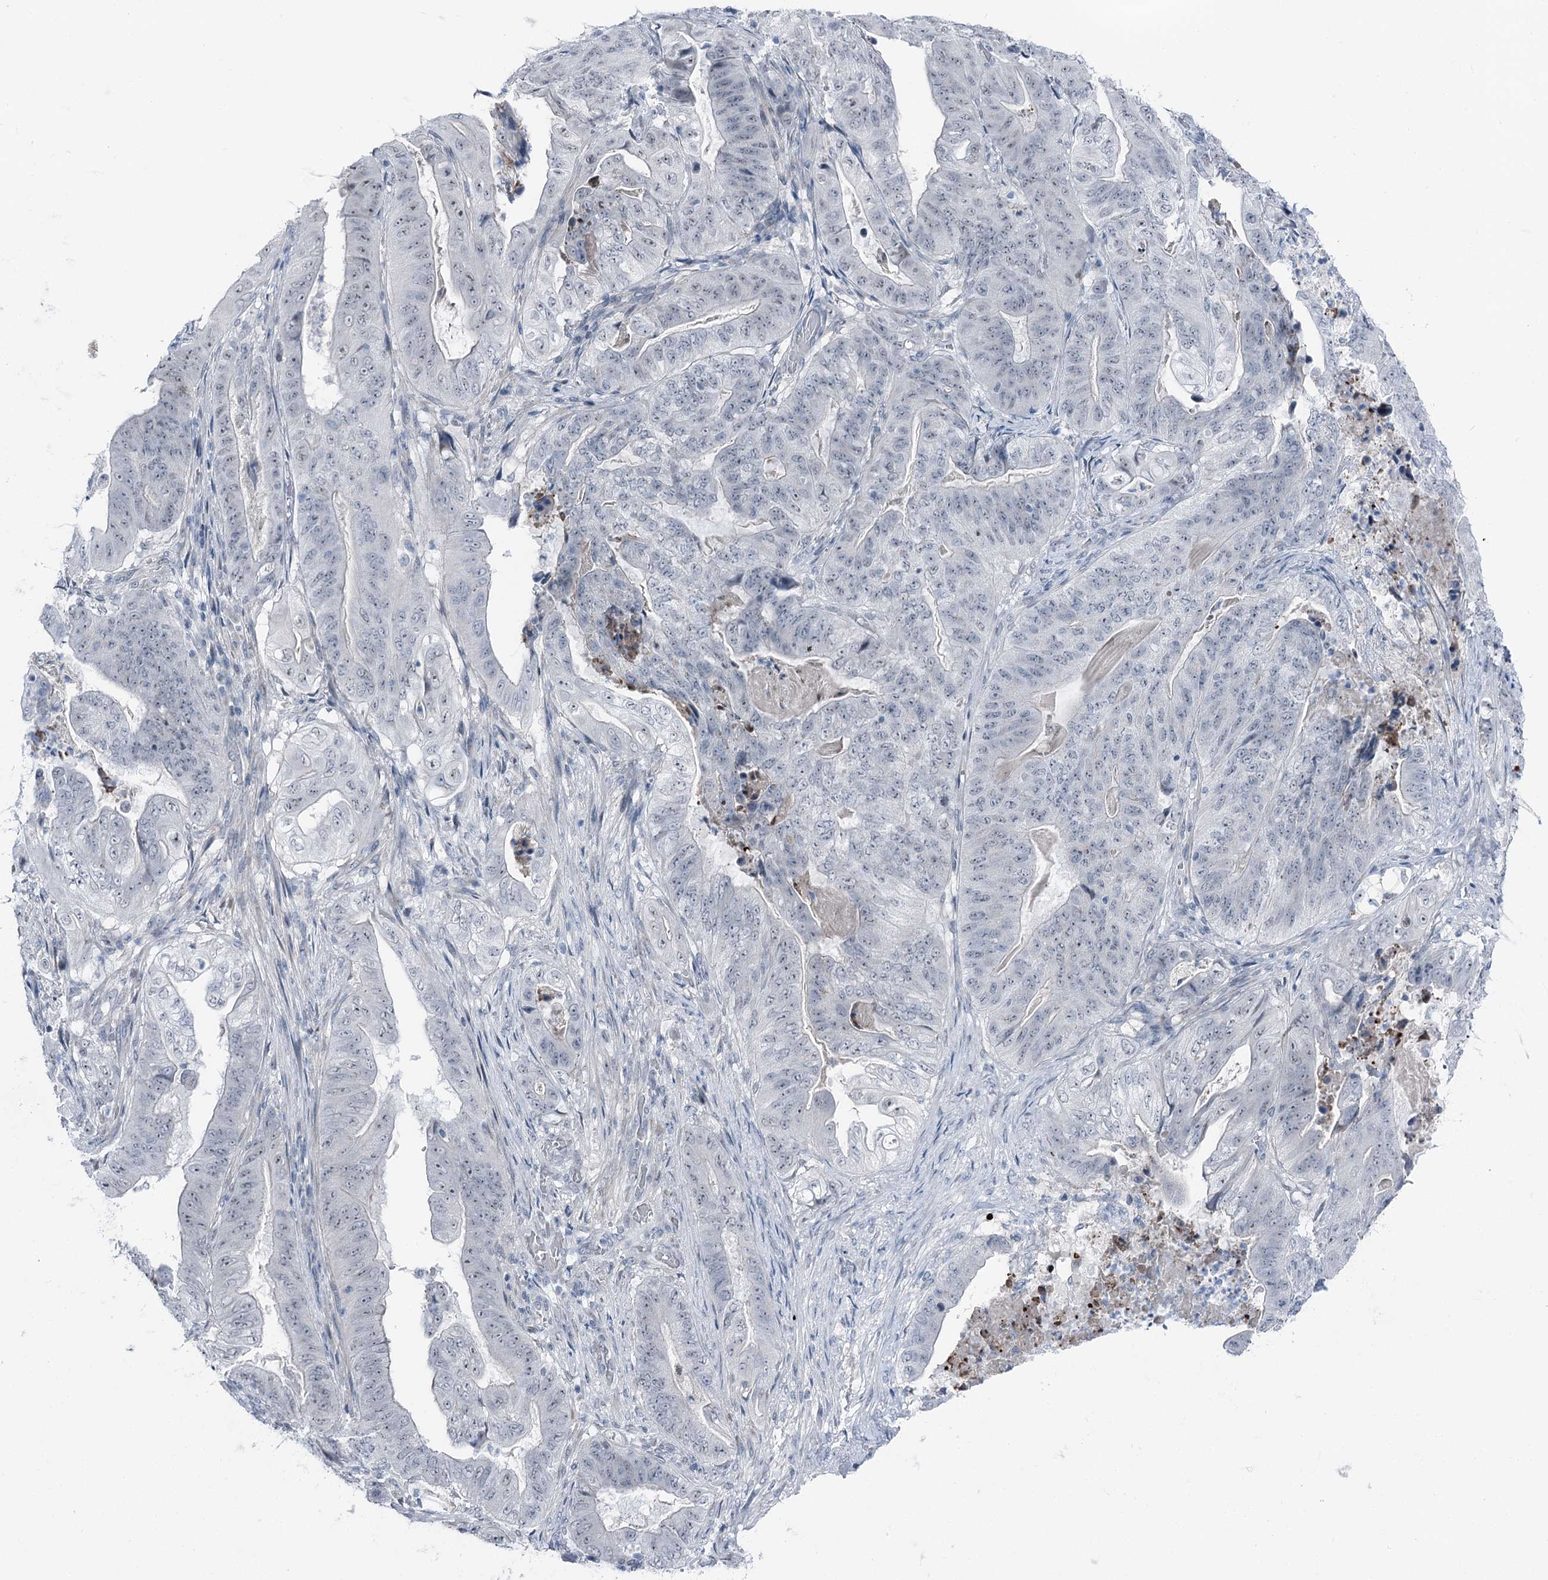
{"staining": {"intensity": "negative", "quantity": "none", "location": "none"}, "tissue": "stomach cancer", "cell_type": "Tumor cells", "image_type": "cancer", "snomed": [{"axis": "morphology", "description": "Adenocarcinoma, NOS"}, {"axis": "topography", "description": "Stomach"}], "caption": "An image of stomach cancer (adenocarcinoma) stained for a protein demonstrates no brown staining in tumor cells.", "gene": "STEEP1", "patient": {"sex": "female", "age": 73}}